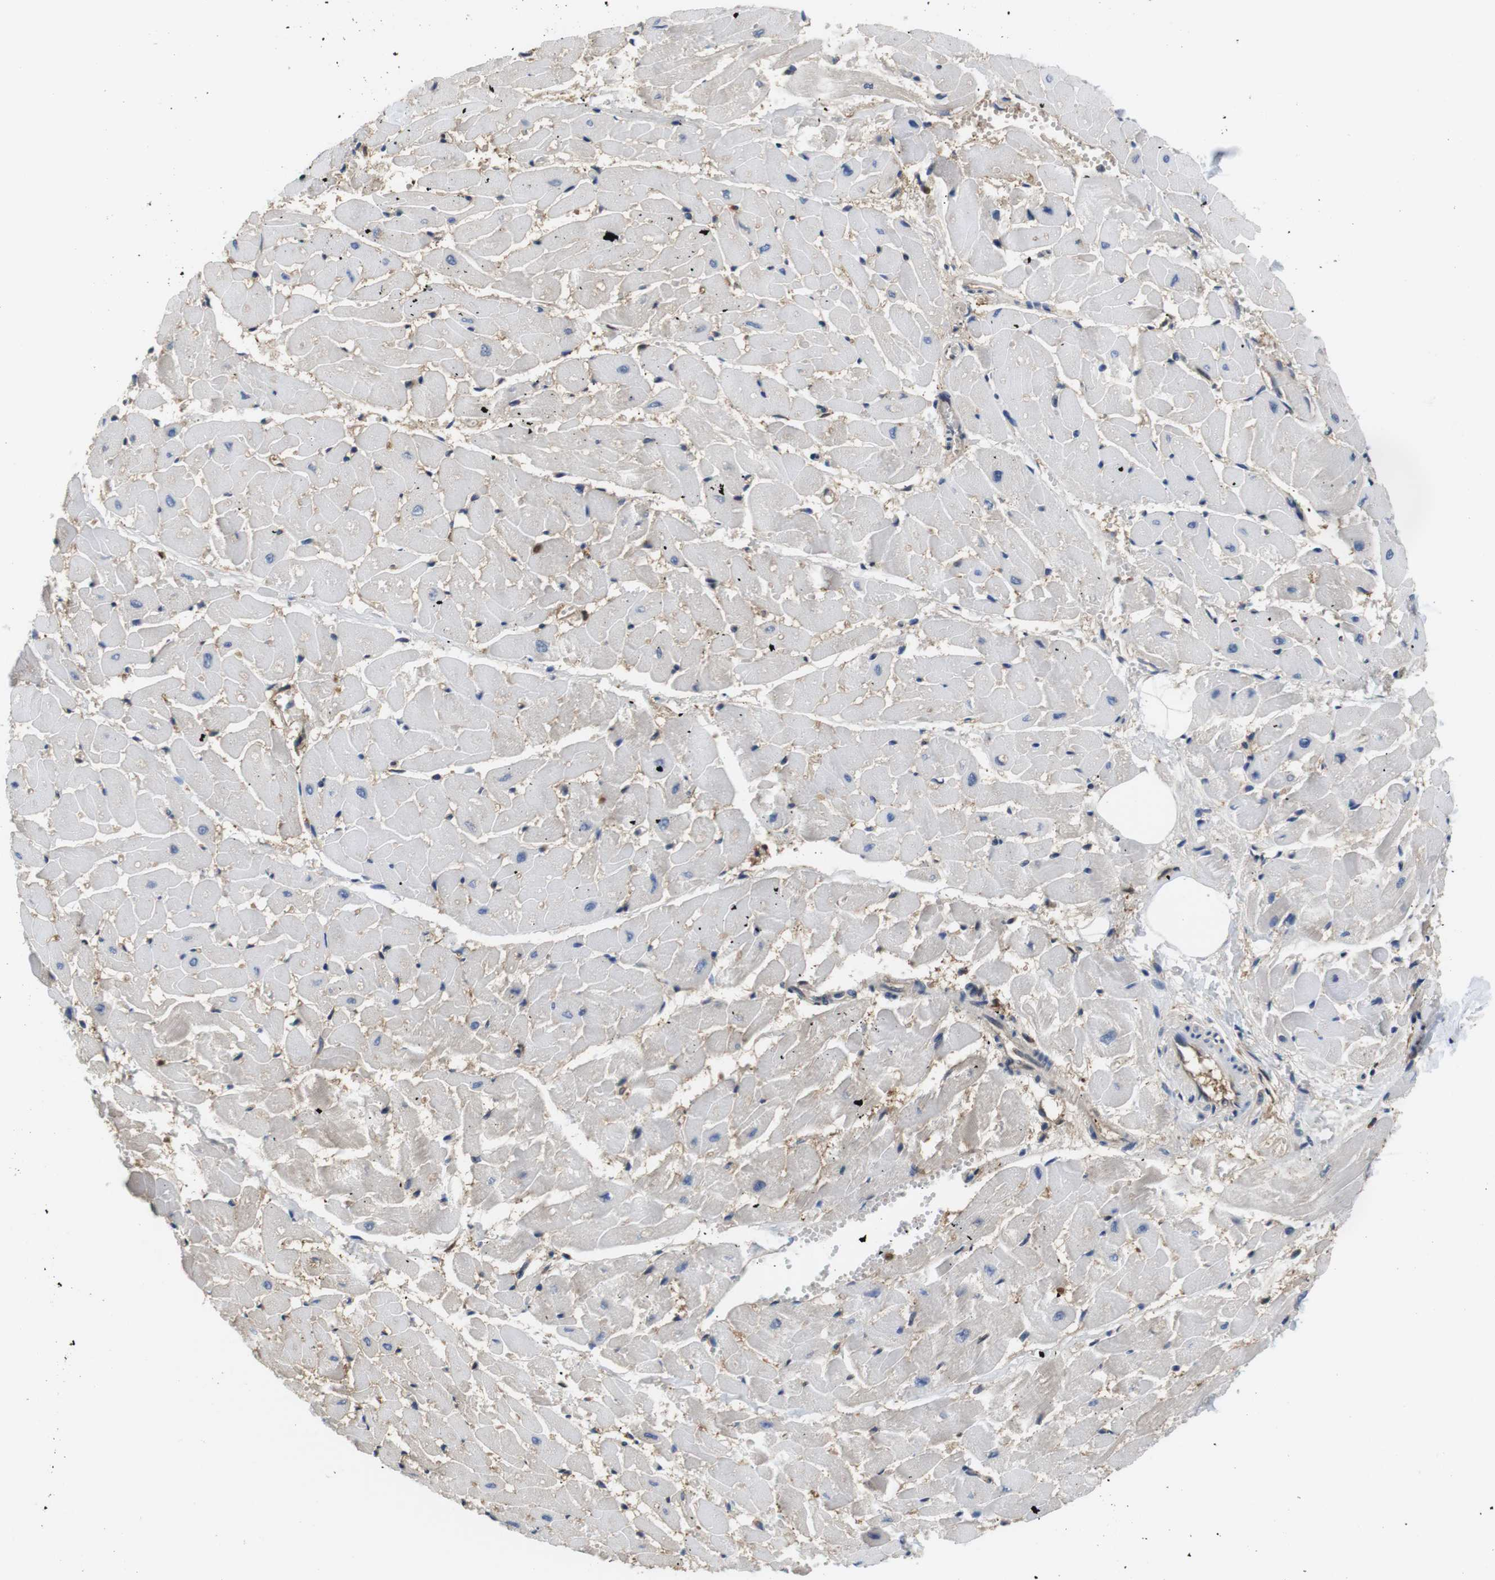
{"staining": {"intensity": "negative", "quantity": "none", "location": "none"}, "tissue": "heart muscle", "cell_type": "Cardiomyocytes", "image_type": "normal", "snomed": [{"axis": "morphology", "description": "Normal tissue, NOS"}, {"axis": "topography", "description": "Heart"}], "caption": "Cardiomyocytes show no significant expression in benign heart muscle. (Brightfield microscopy of DAB (3,3'-diaminobenzidine) immunohistochemistry at high magnification).", "gene": "LDHA", "patient": {"sex": "female", "age": 19}}